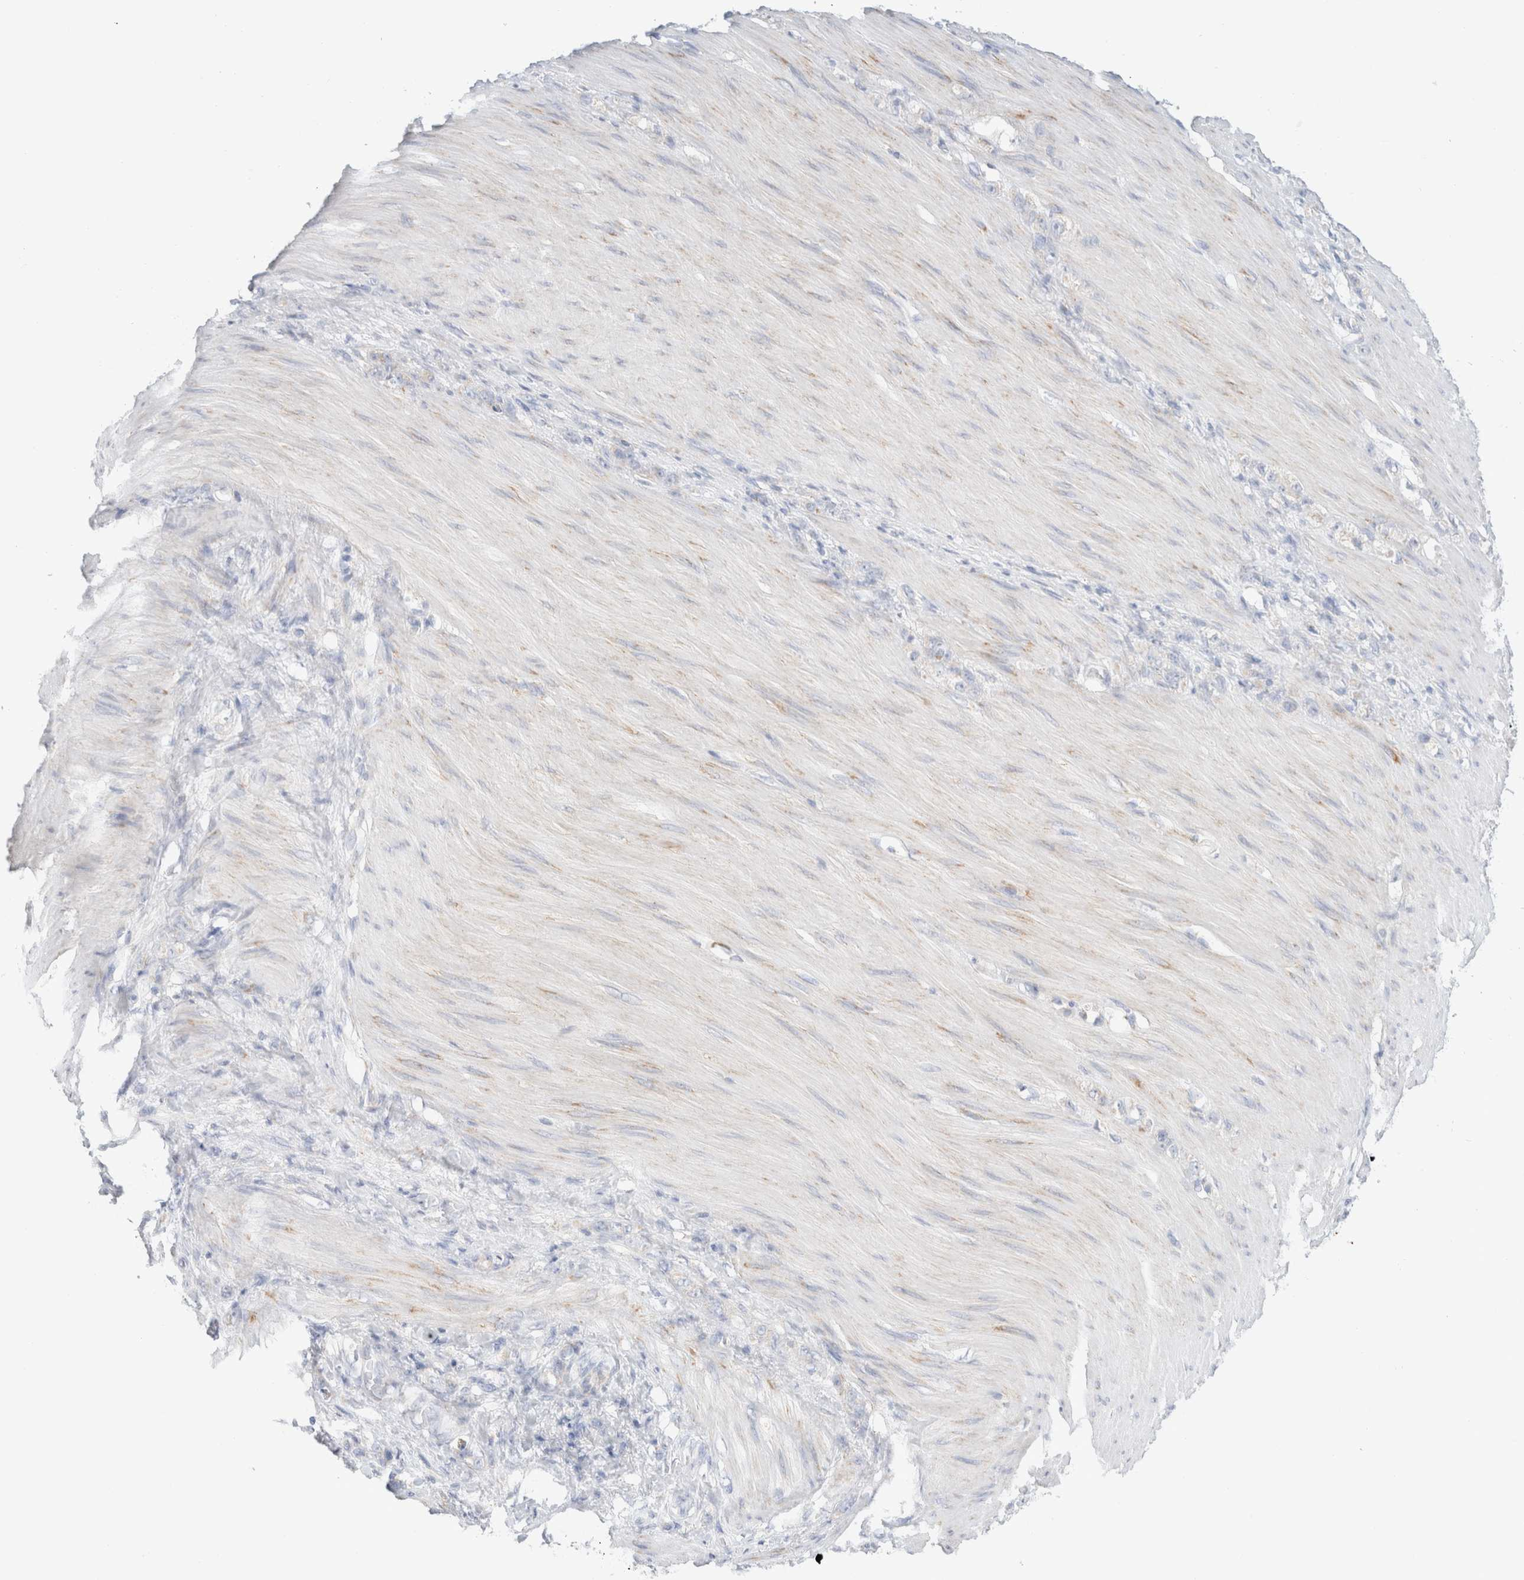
{"staining": {"intensity": "negative", "quantity": "none", "location": "none"}, "tissue": "stomach cancer", "cell_type": "Tumor cells", "image_type": "cancer", "snomed": [{"axis": "morphology", "description": "Normal tissue, NOS"}, {"axis": "morphology", "description": "Adenocarcinoma, NOS"}, {"axis": "topography", "description": "Stomach"}], "caption": "The image demonstrates no significant staining in tumor cells of stomach cancer (adenocarcinoma).", "gene": "ATP6V1C1", "patient": {"sex": "male", "age": 82}}